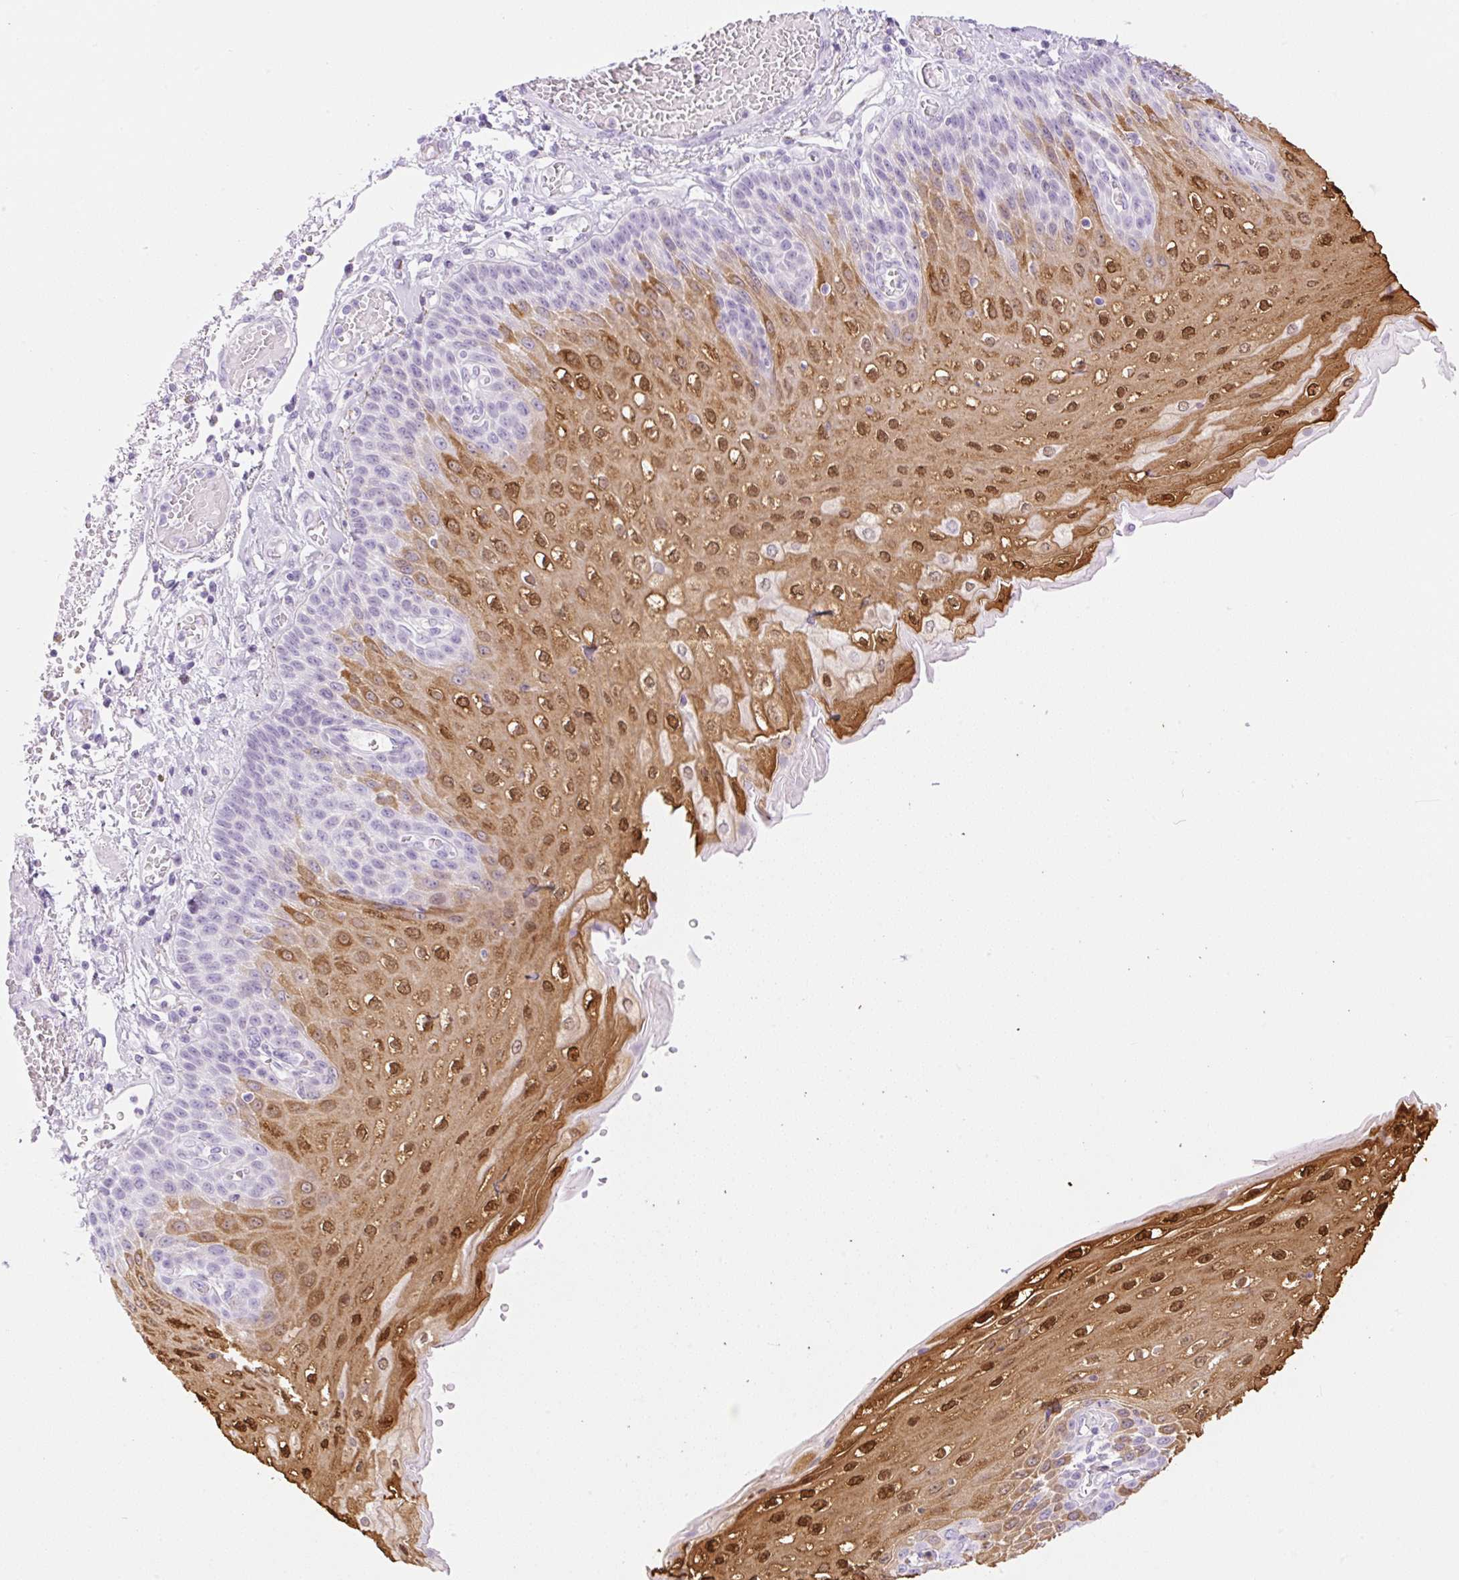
{"staining": {"intensity": "moderate", "quantity": "<25%", "location": "cytoplasmic/membranous,nuclear"}, "tissue": "esophagus", "cell_type": "Squamous epithelial cells", "image_type": "normal", "snomed": [{"axis": "morphology", "description": "Normal tissue, NOS"}, {"axis": "morphology", "description": "Adenocarcinoma, NOS"}, {"axis": "topography", "description": "Esophagus"}], "caption": "Benign esophagus was stained to show a protein in brown. There is low levels of moderate cytoplasmic/membranous,nuclear expression in about <25% of squamous epithelial cells. The protein of interest is stained brown, and the nuclei are stained in blue (DAB IHC with brightfield microscopy, high magnification).", "gene": "SPRR4", "patient": {"sex": "male", "age": 81}}